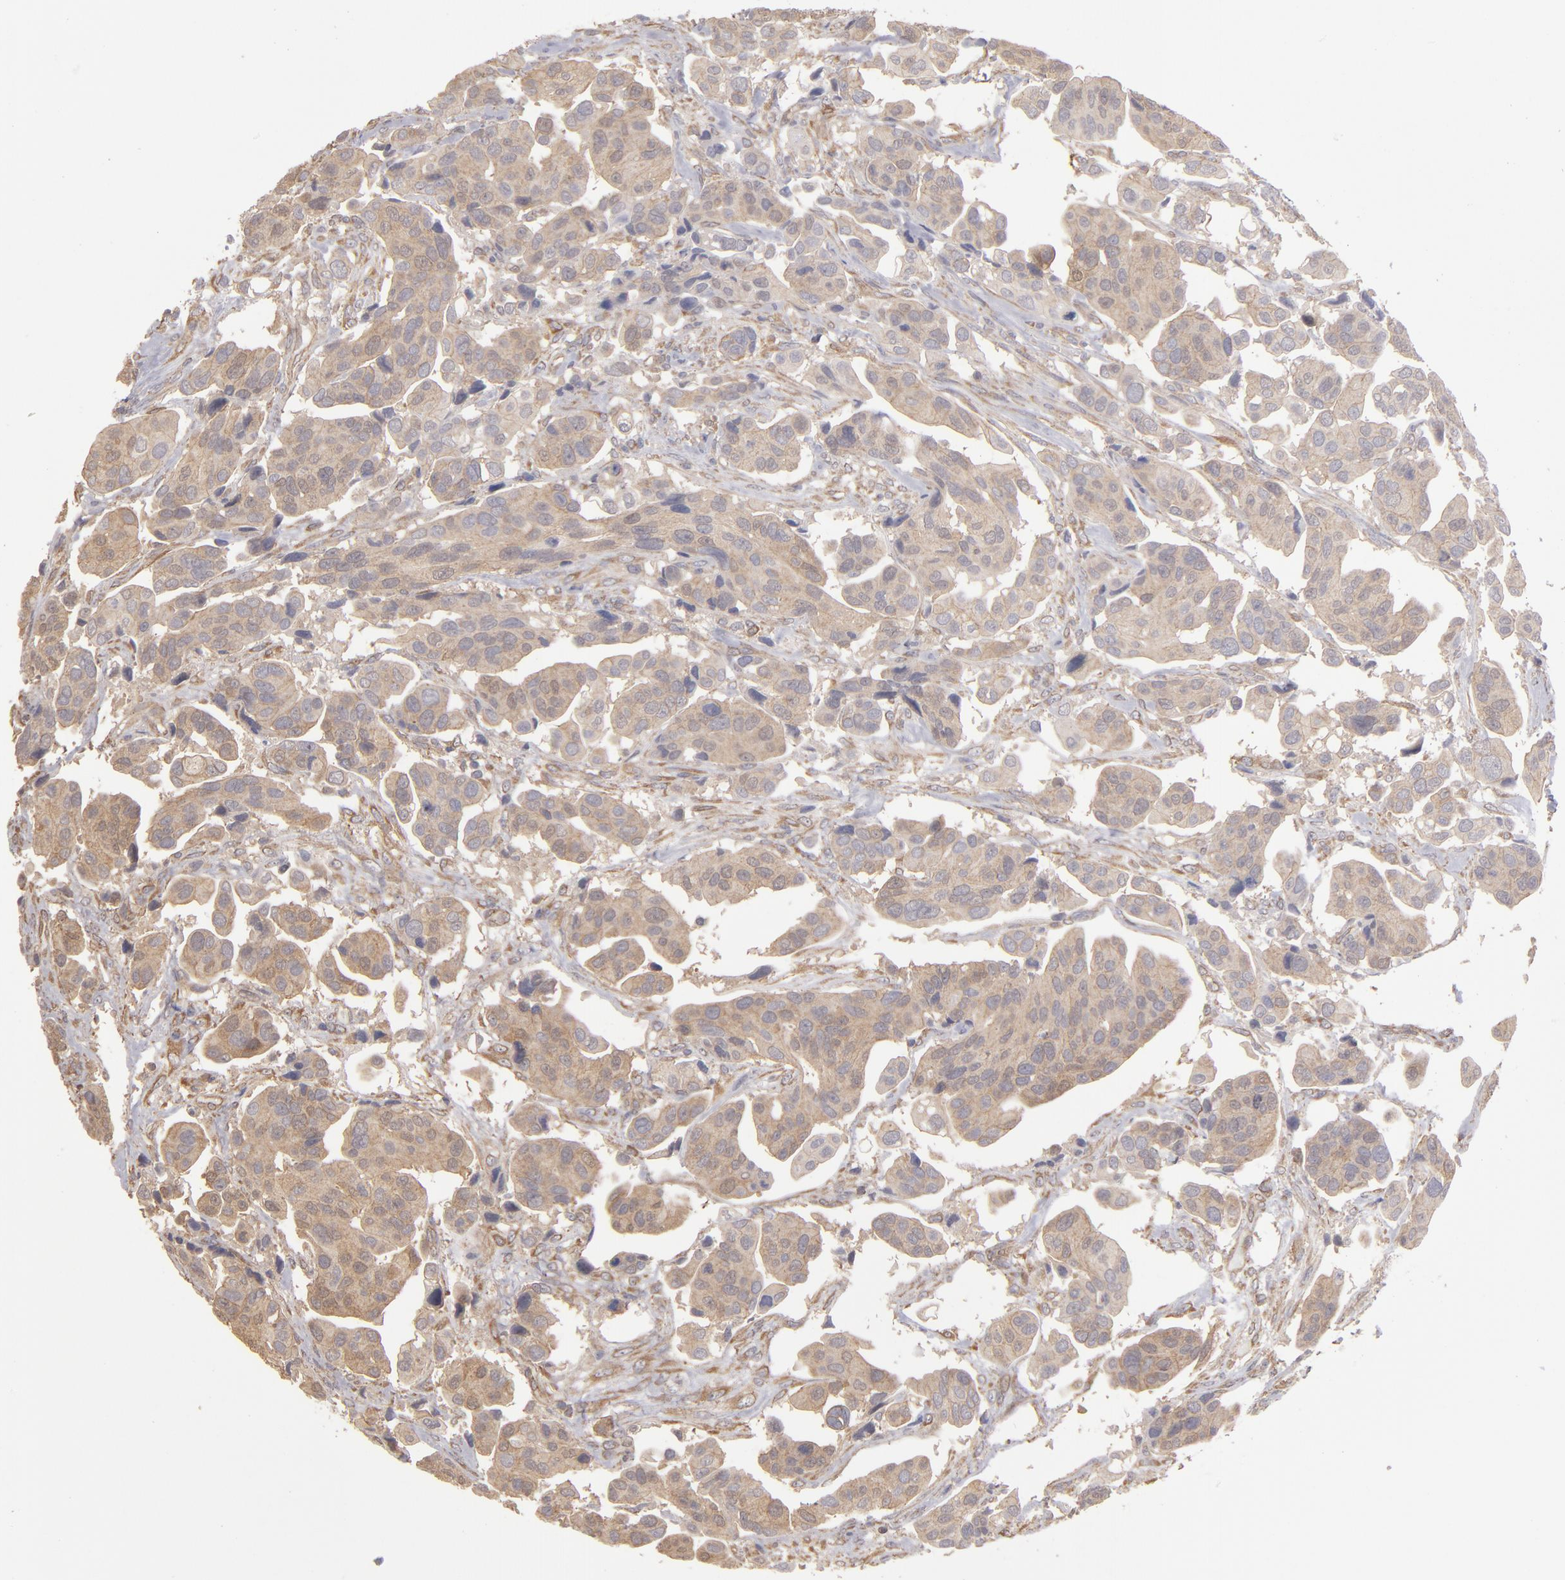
{"staining": {"intensity": "moderate", "quantity": ">75%", "location": "cytoplasmic/membranous"}, "tissue": "urothelial cancer", "cell_type": "Tumor cells", "image_type": "cancer", "snomed": [{"axis": "morphology", "description": "Adenocarcinoma, NOS"}, {"axis": "topography", "description": "Urinary bladder"}], "caption": "Human urothelial cancer stained with a brown dye shows moderate cytoplasmic/membranous positive positivity in about >75% of tumor cells.", "gene": "NDRG2", "patient": {"sex": "male", "age": 61}}